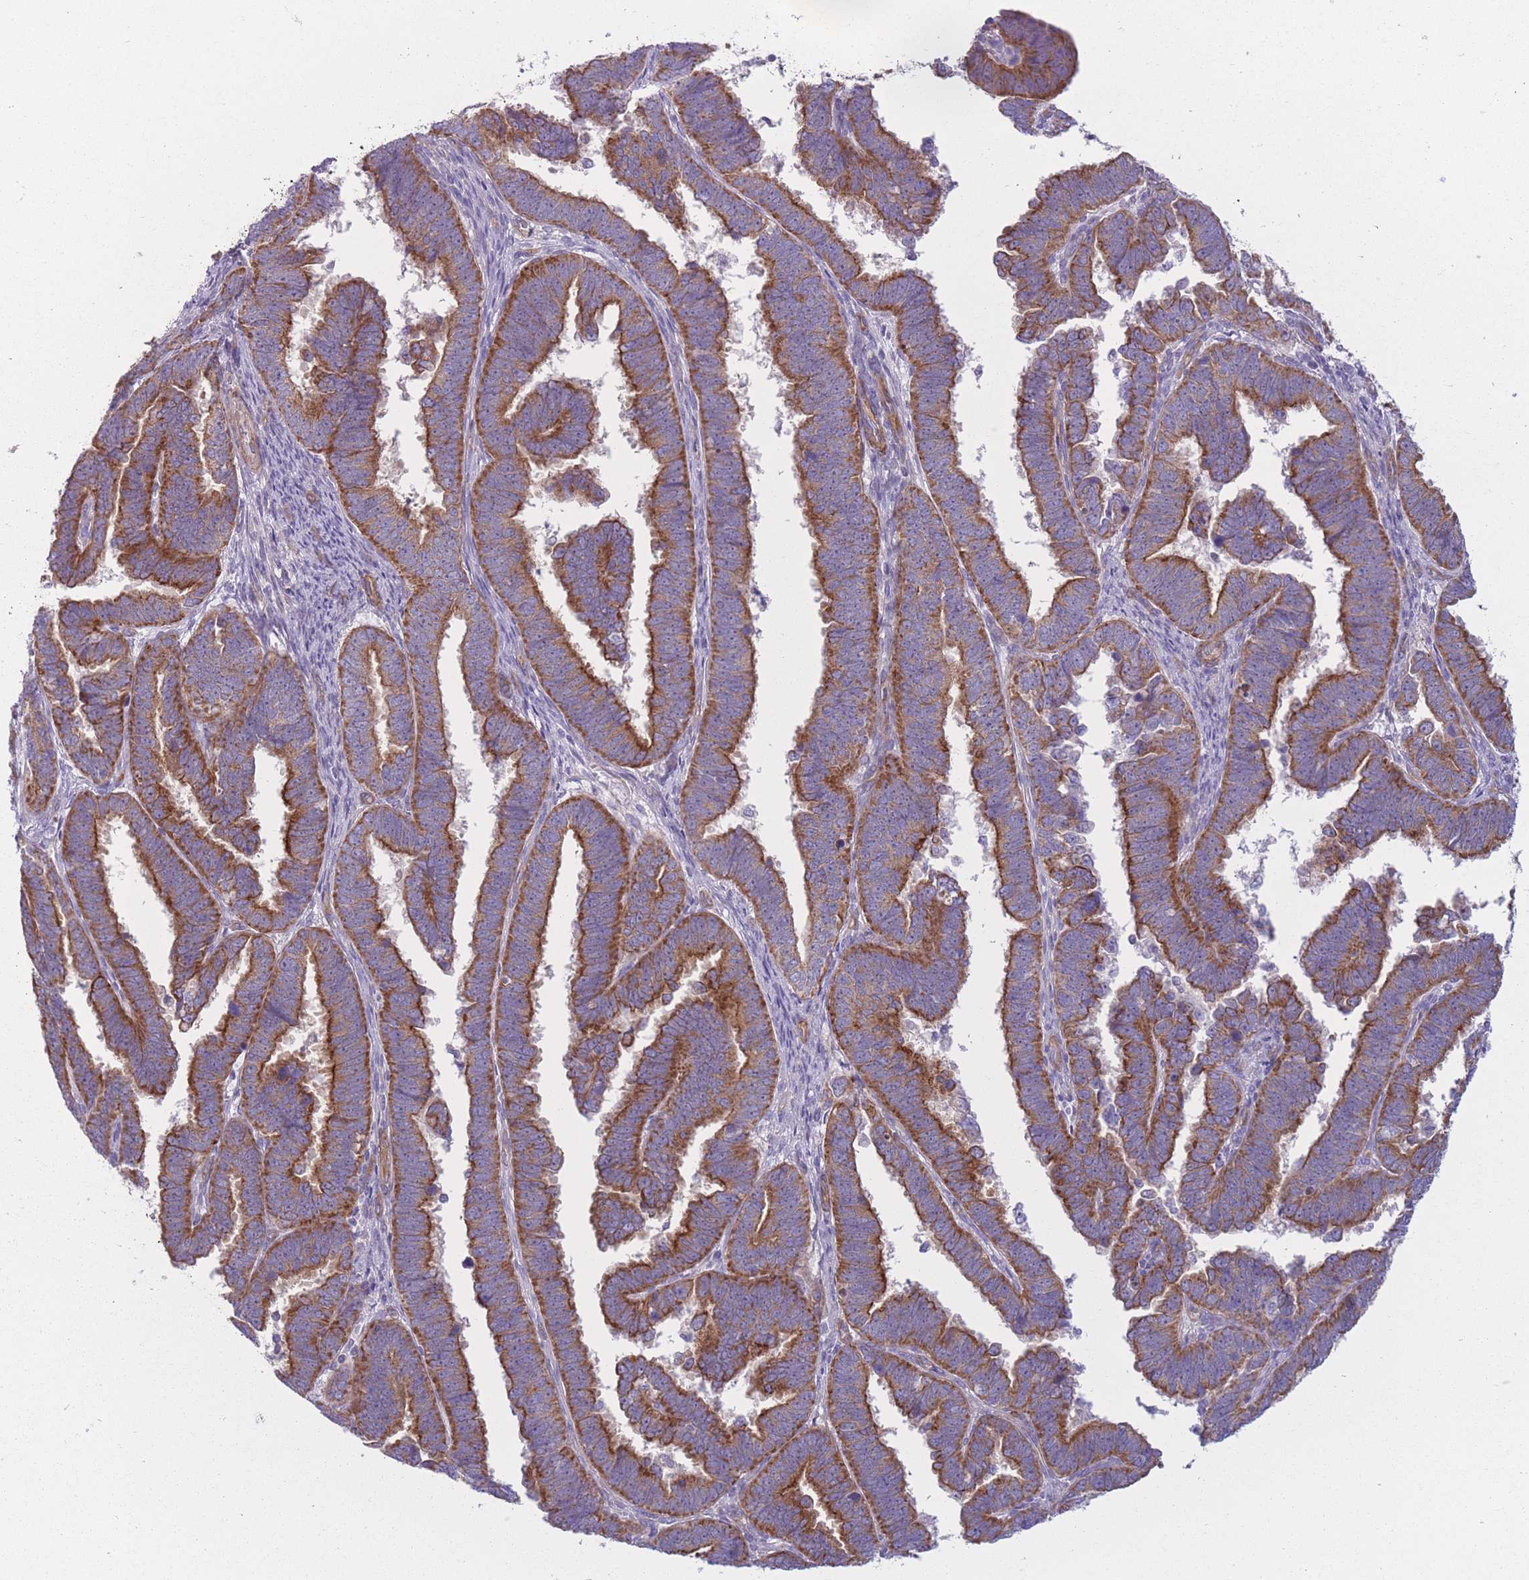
{"staining": {"intensity": "strong", "quantity": ">75%", "location": "cytoplasmic/membranous"}, "tissue": "endometrial cancer", "cell_type": "Tumor cells", "image_type": "cancer", "snomed": [{"axis": "morphology", "description": "Adenocarcinoma, NOS"}, {"axis": "topography", "description": "Endometrium"}], "caption": "Brown immunohistochemical staining in endometrial cancer (adenocarcinoma) displays strong cytoplasmic/membranous staining in approximately >75% of tumor cells.", "gene": "SERPINB3", "patient": {"sex": "female", "age": 75}}